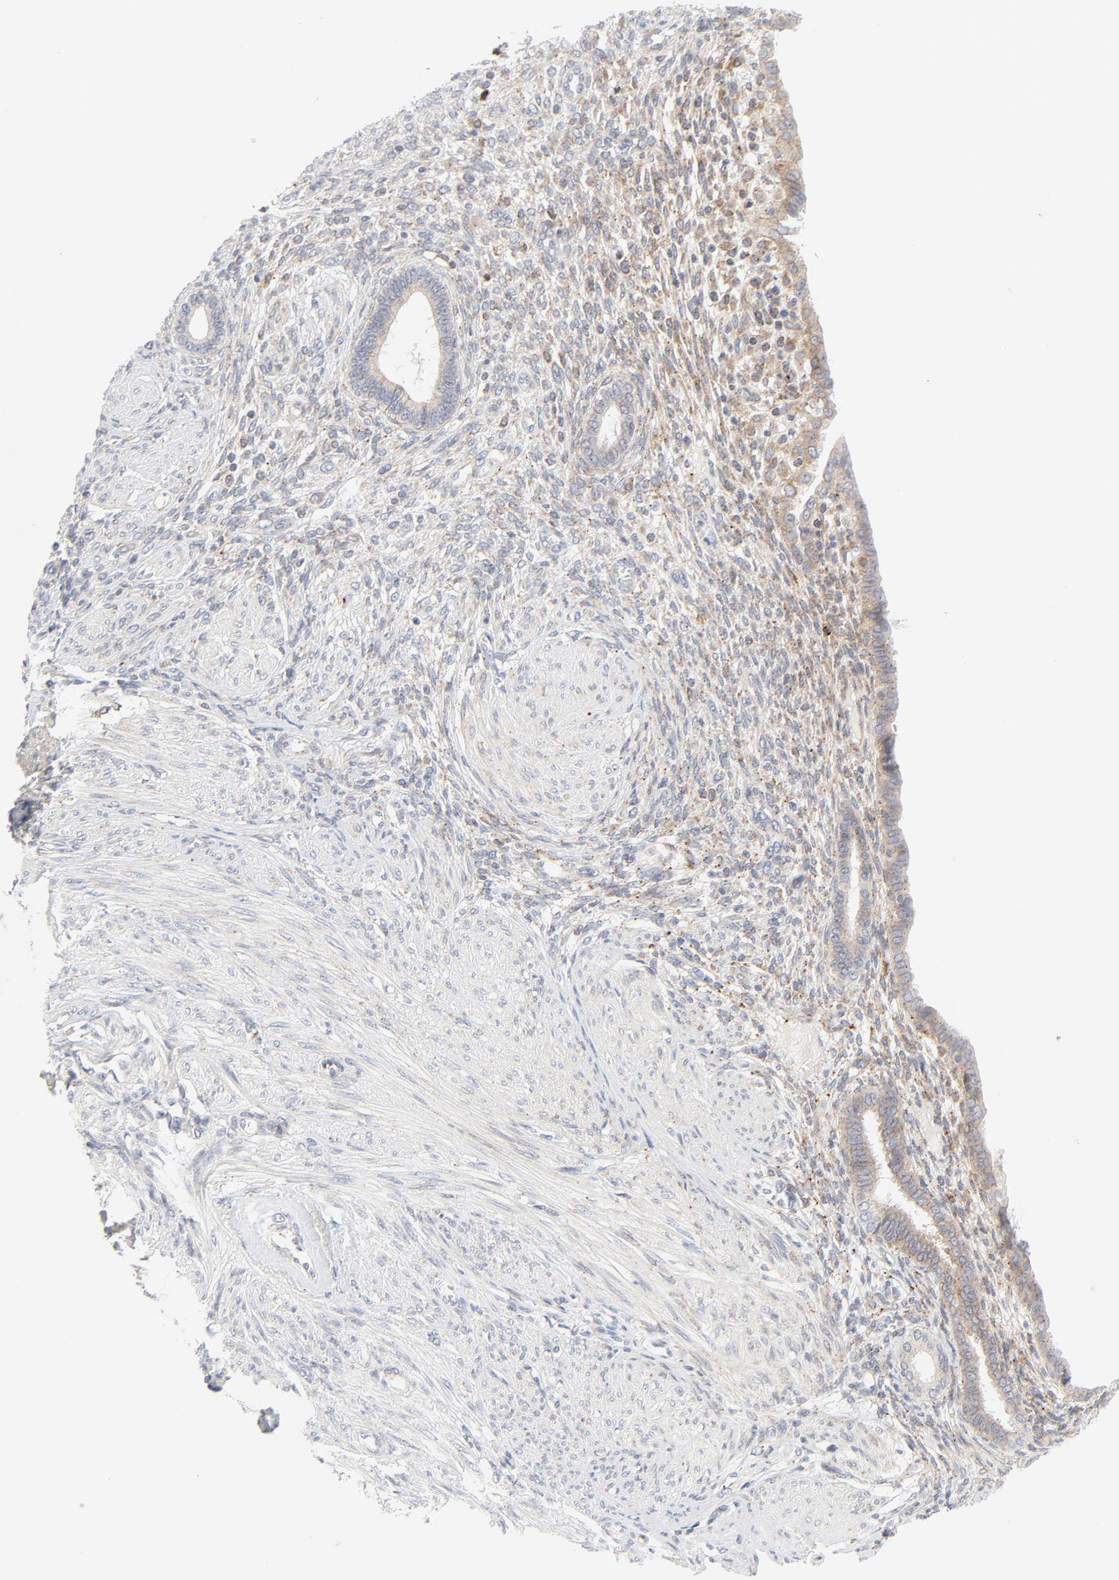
{"staining": {"intensity": "weak", "quantity": "25%-75%", "location": "cytoplasmic/membranous"}, "tissue": "endometrium", "cell_type": "Cells in endometrial stroma", "image_type": "normal", "snomed": [{"axis": "morphology", "description": "Normal tissue, NOS"}, {"axis": "topography", "description": "Endometrium"}], "caption": "Cells in endometrial stroma exhibit low levels of weak cytoplasmic/membranous expression in approximately 25%-75% of cells in benign endometrium. (DAB = brown stain, brightfield microscopy at high magnification).", "gene": "LRP6", "patient": {"sex": "female", "age": 72}}